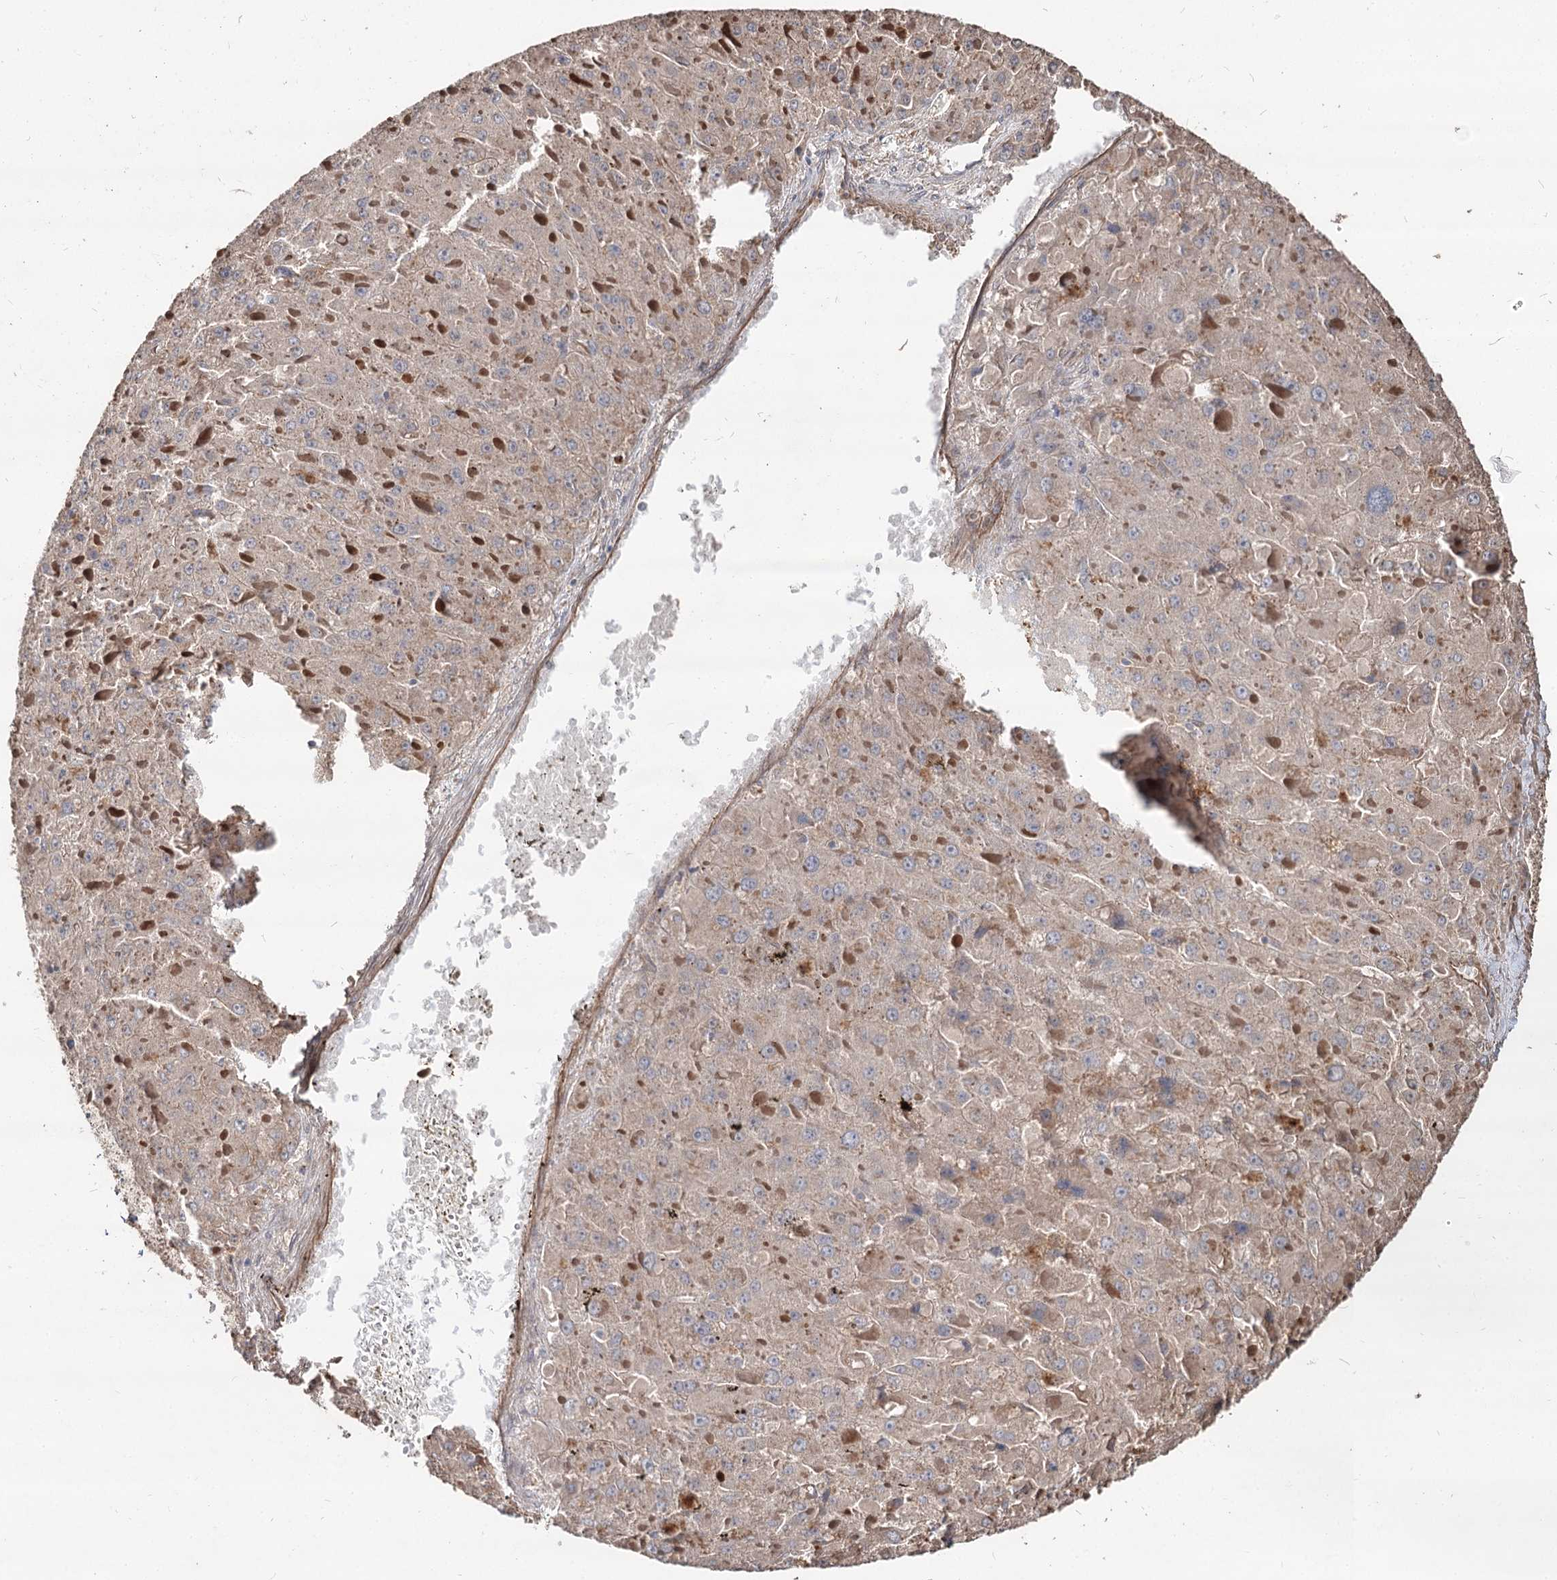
{"staining": {"intensity": "weak", "quantity": "25%-75%", "location": "cytoplasmic/membranous"}, "tissue": "liver cancer", "cell_type": "Tumor cells", "image_type": "cancer", "snomed": [{"axis": "morphology", "description": "Carcinoma, Hepatocellular, NOS"}, {"axis": "topography", "description": "Liver"}], "caption": "Brown immunohistochemical staining in liver cancer demonstrates weak cytoplasmic/membranous positivity in about 25%-75% of tumor cells.", "gene": "SPART", "patient": {"sex": "female", "age": 73}}